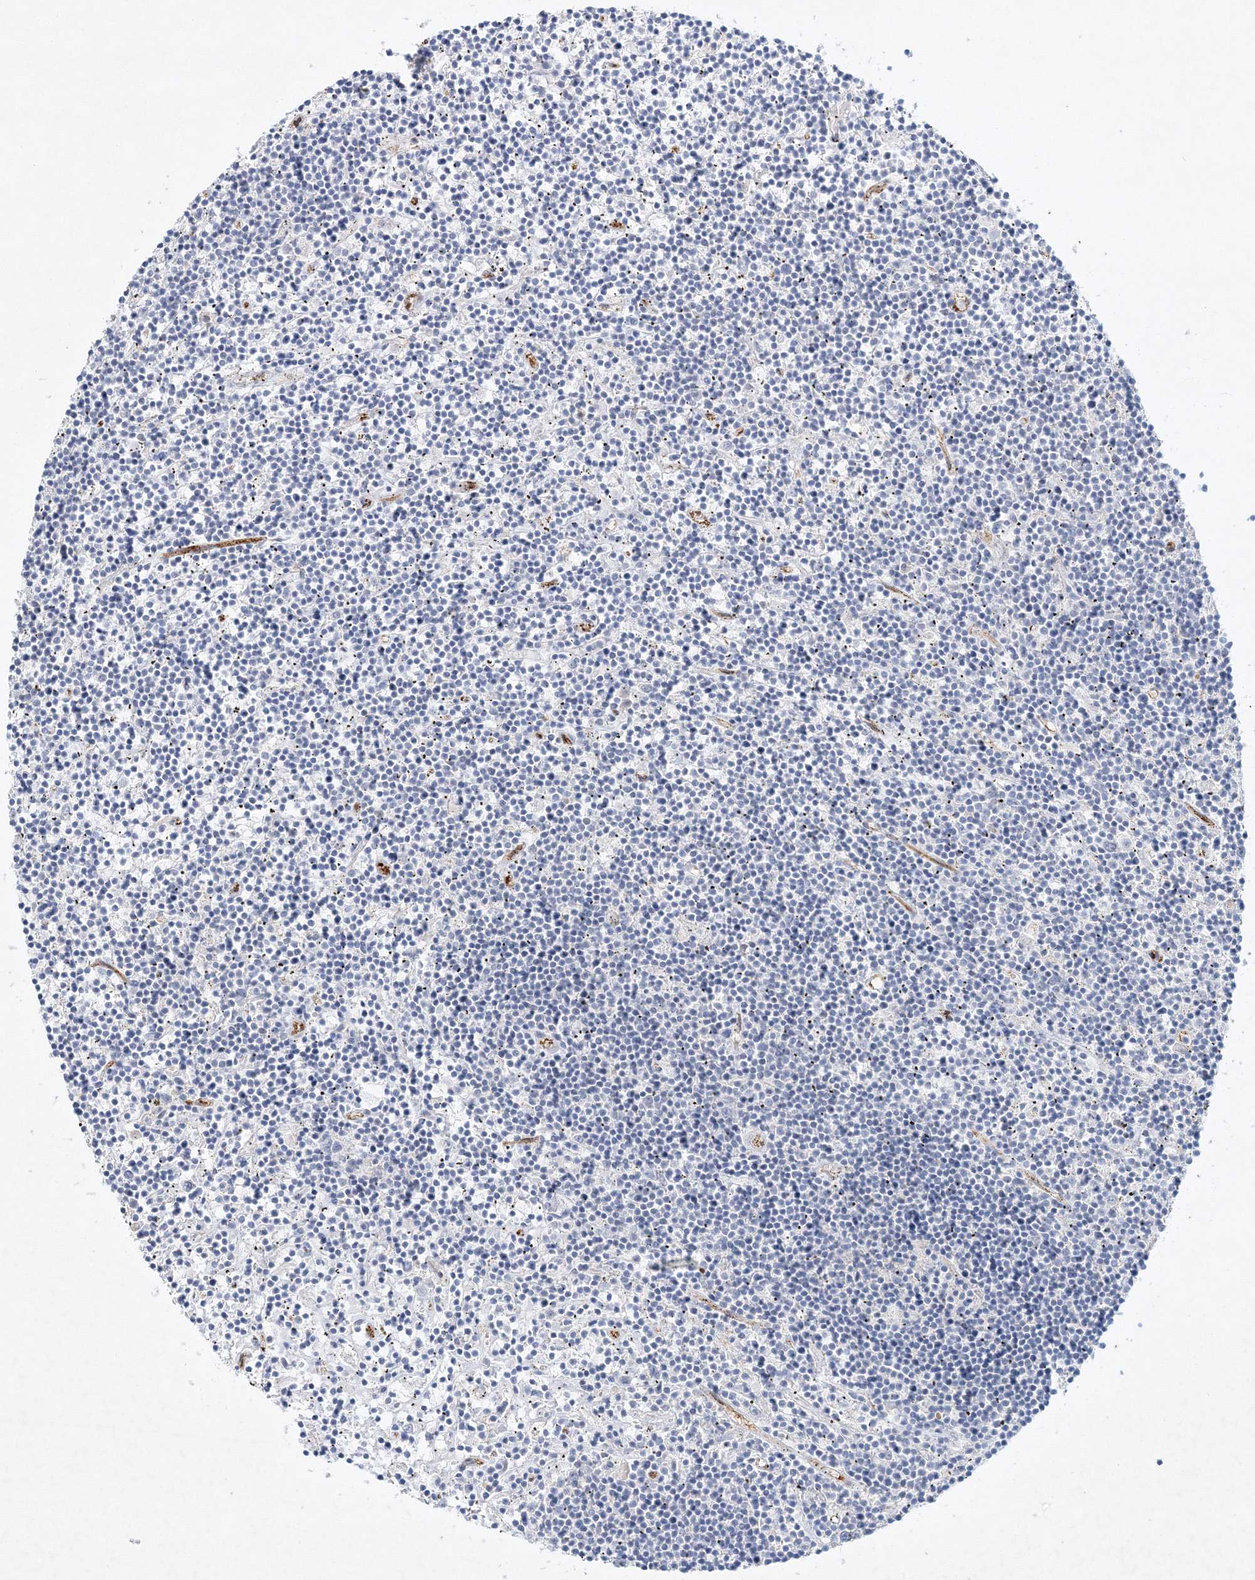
{"staining": {"intensity": "negative", "quantity": "none", "location": "none"}, "tissue": "lymphoma", "cell_type": "Tumor cells", "image_type": "cancer", "snomed": [{"axis": "morphology", "description": "Malignant lymphoma, non-Hodgkin's type, Low grade"}, {"axis": "topography", "description": "Spleen"}], "caption": "This is an IHC micrograph of human lymphoma. There is no positivity in tumor cells.", "gene": "ZFYVE16", "patient": {"sex": "male", "age": 76}}